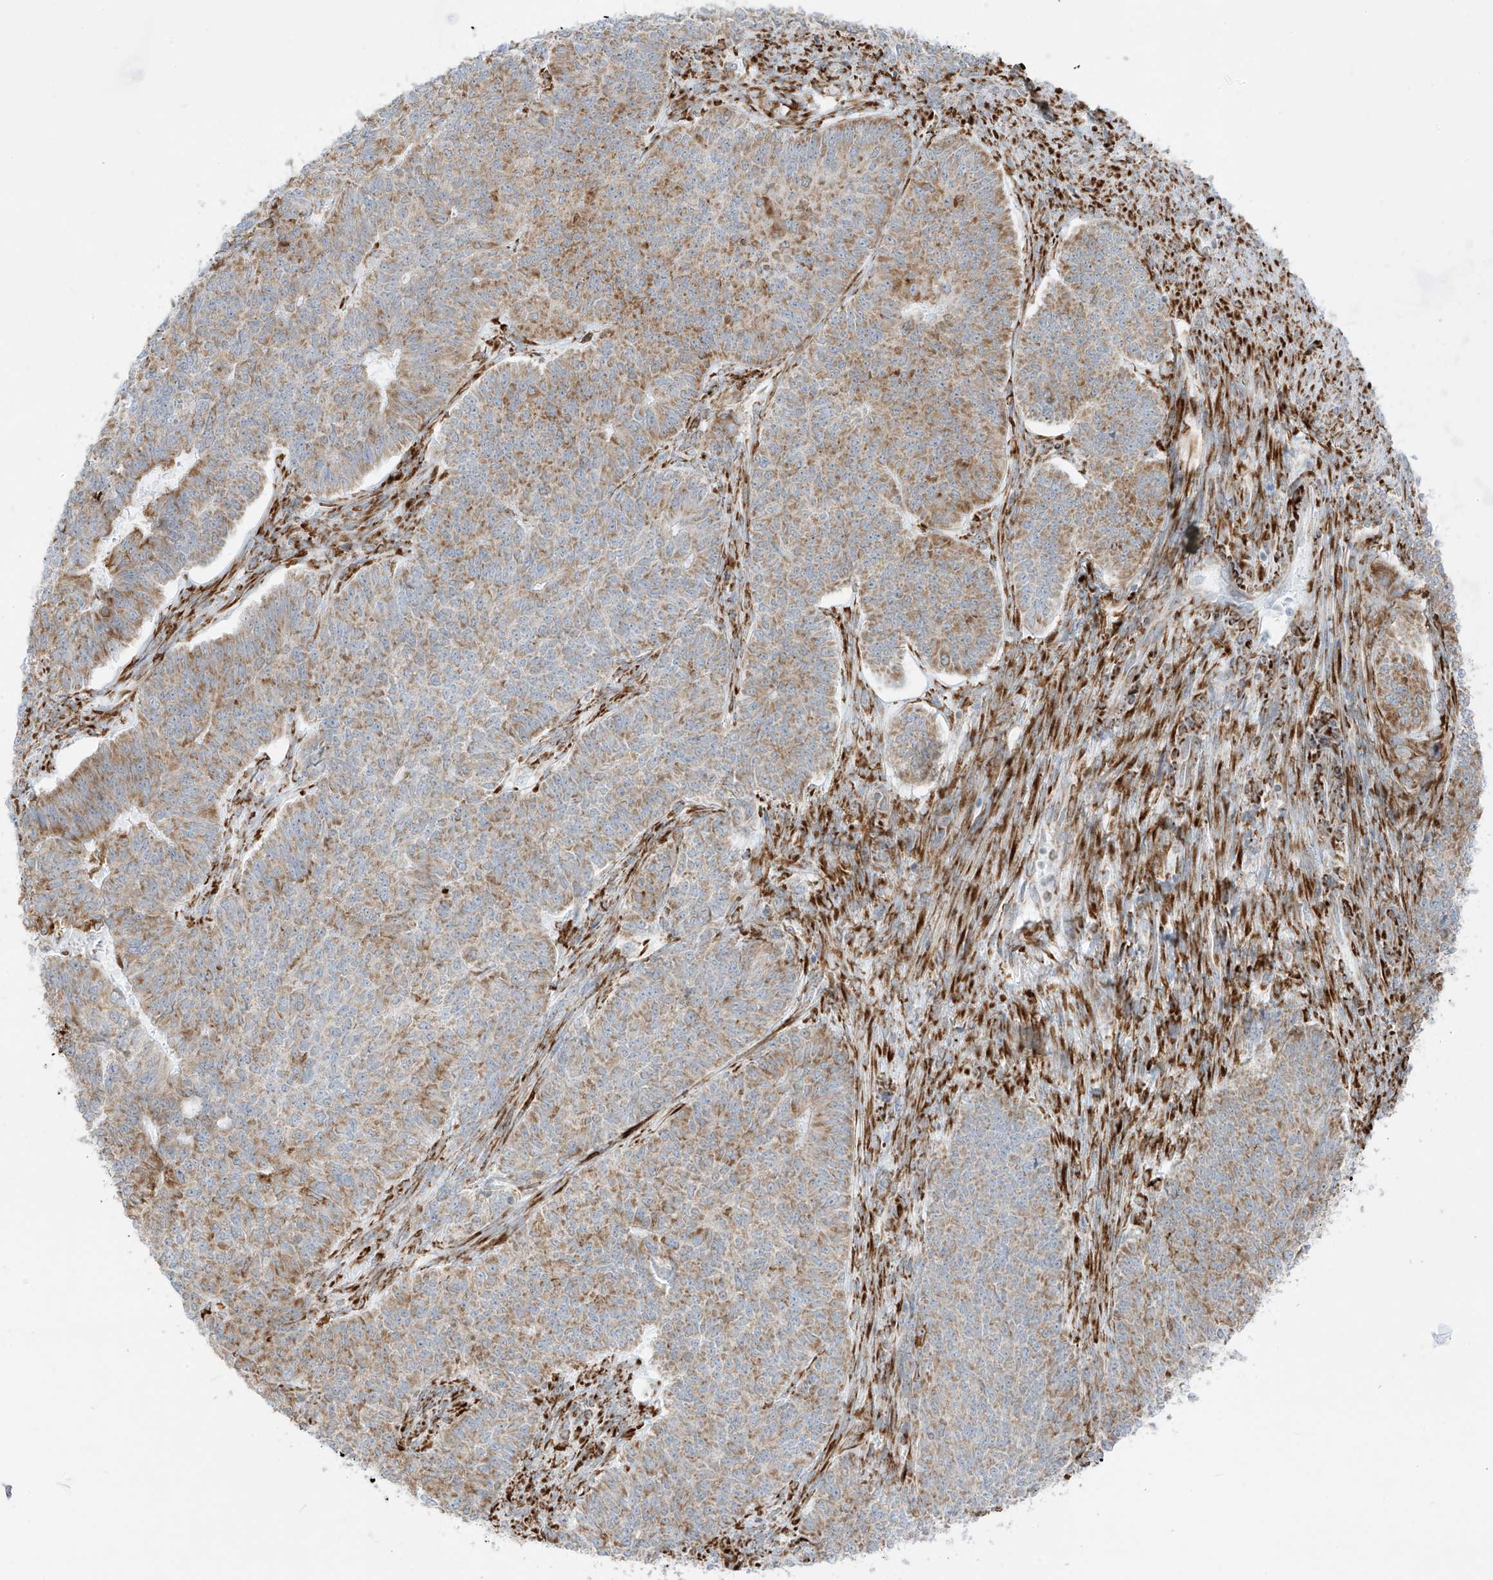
{"staining": {"intensity": "moderate", "quantity": ">75%", "location": "cytoplasmic/membranous"}, "tissue": "endometrial cancer", "cell_type": "Tumor cells", "image_type": "cancer", "snomed": [{"axis": "morphology", "description": "Adenocarcinoma, NOS"}, {"axis": "topography", "description": "Endometrium"}], "caption": "DAB immunohistochemical staining of endometrial cancer exhibits moderate cytoplasmic/membranous protein expression in about >75% of tumor cells.", "gene": "LRRC59", "patient": {"sex": "female", "age": 32}}